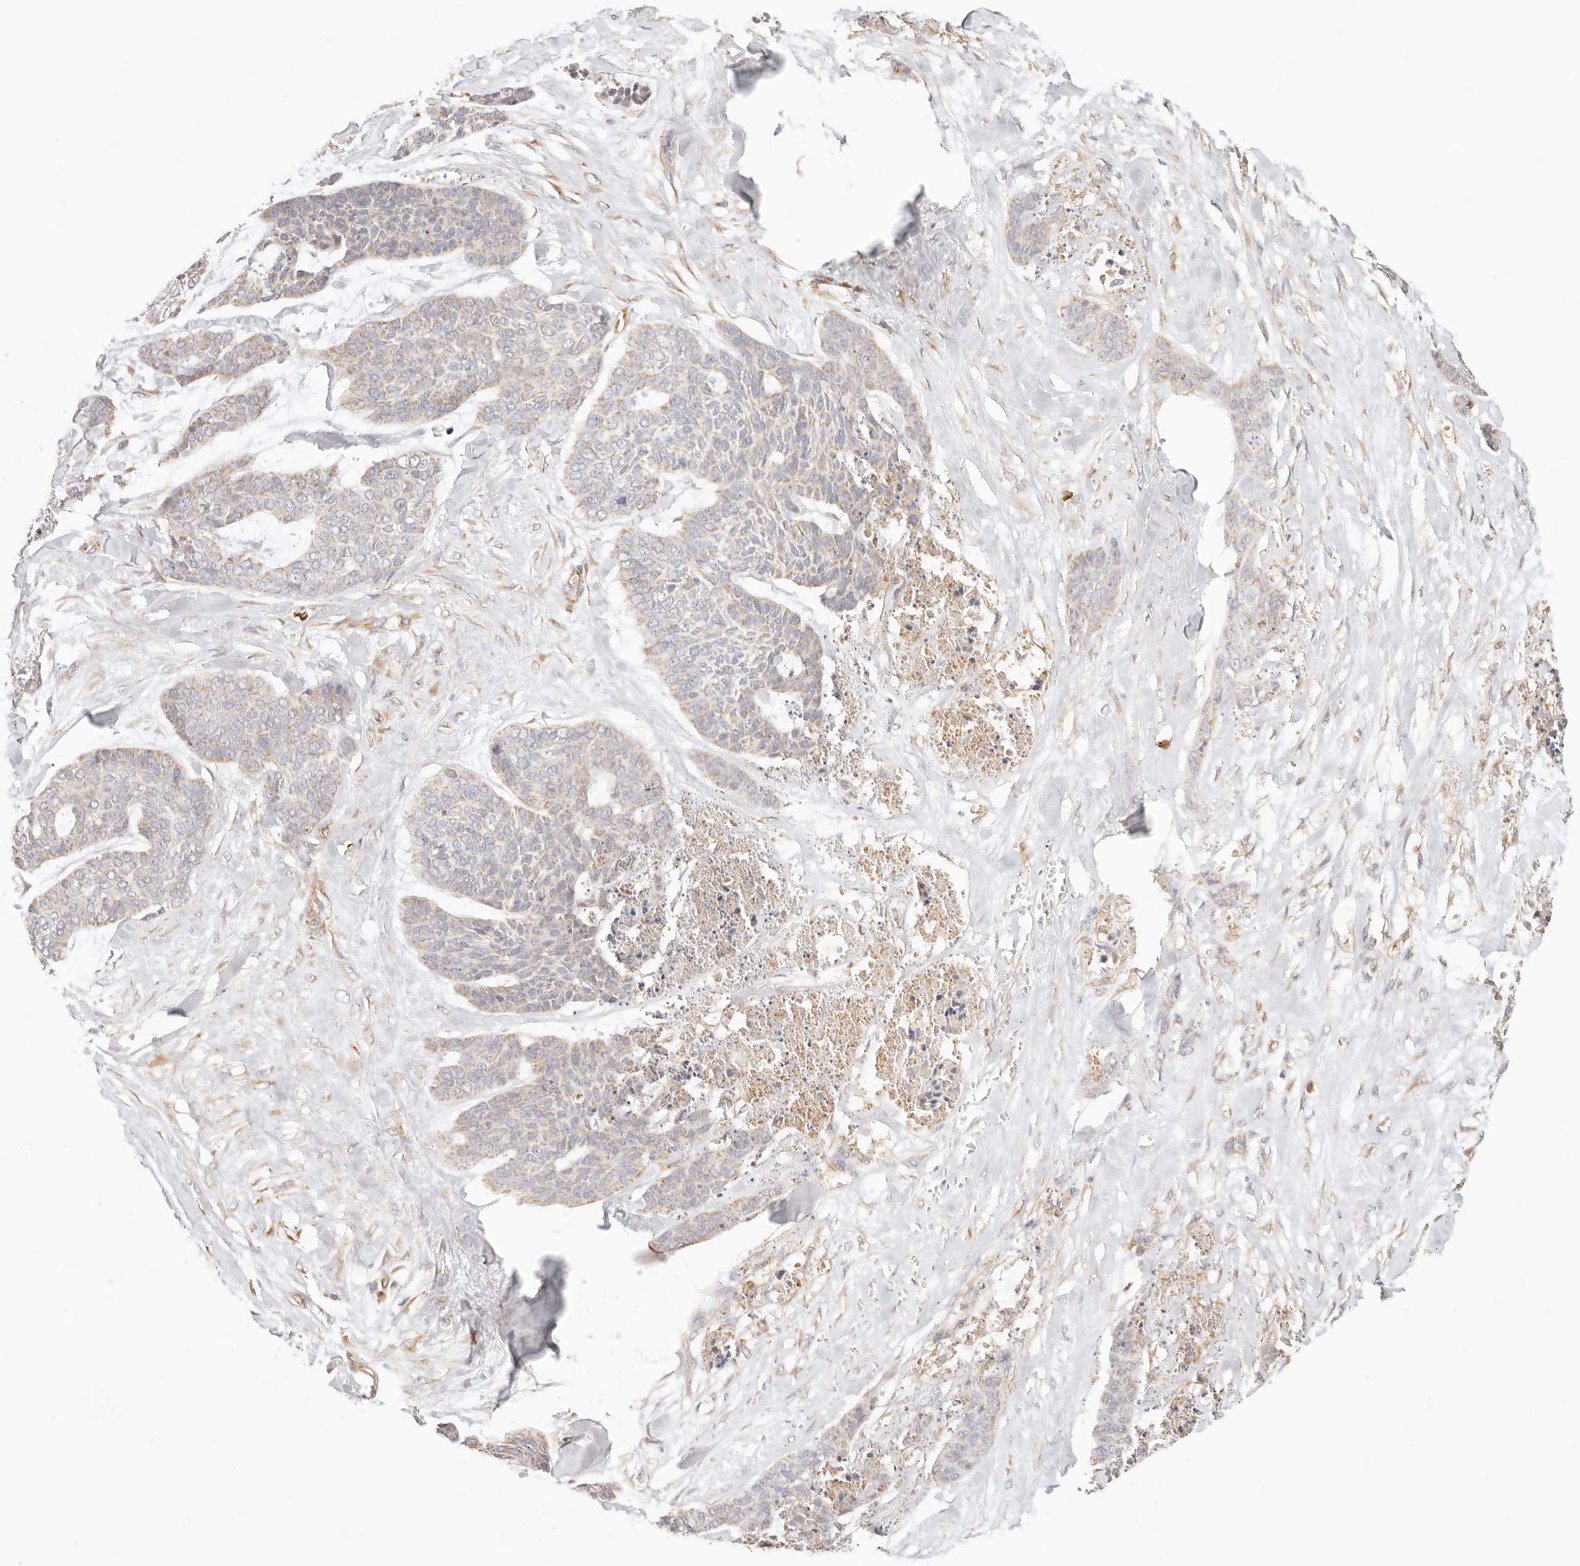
{"staining": {"intensity": "weak", "quantity": "25%-75%", "location": "cytoplasmic/membranous"}, "tissue": "skin cancer", "cell_type": "Tumor cells", "image_type": "cancer", "snomed": [{"axis": "morphology", "description": "Basal cell carcinoma"}, {"axis": "topography", "description": "Skin"}], "caption": "Human skin basal cell carcinoma stained with a brown dye displays weak cytoplasmic/membranous positive positivity in approximately 25%-75% of tumor cells.", "gene": "ZC3H11A", "patient": {"sex": "female", "age": 64}}